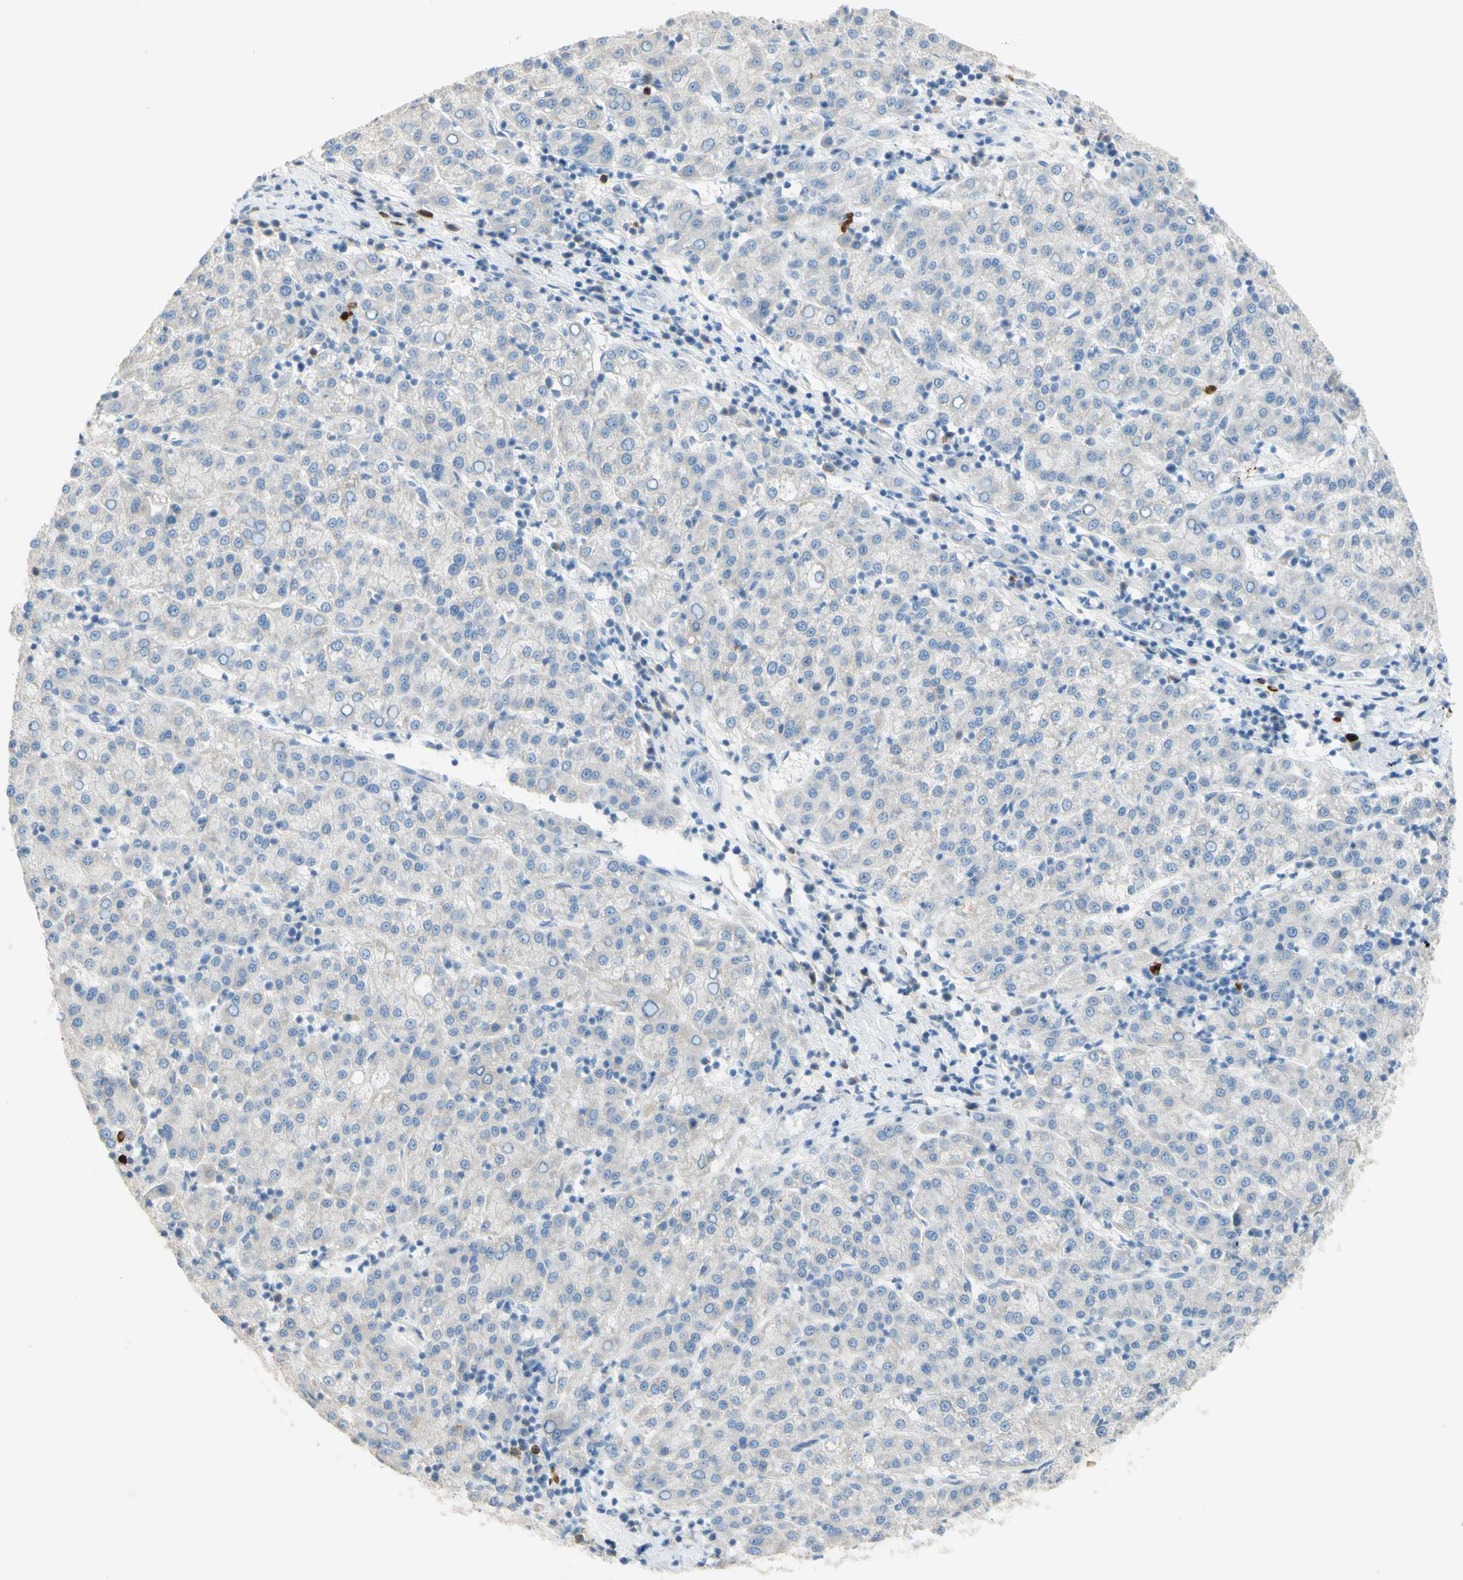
{"staining": {"intensity": "negative", "quantity": "none", "location": "none"}, "tissue": "liver cancer", "cell_type": "Tumor cells", "image_type": "cancer", "snomed": [{"axis": "morphology", "description": "Carcinoma, Hepatocellular, NOS"}, {"axis": "topography", "description": "Liver"}], "caption": "Tumor cells show no significant expression in liver cancer.", "gene": "PACSIN1", "patient": {"sex": "female", "age": 58}}